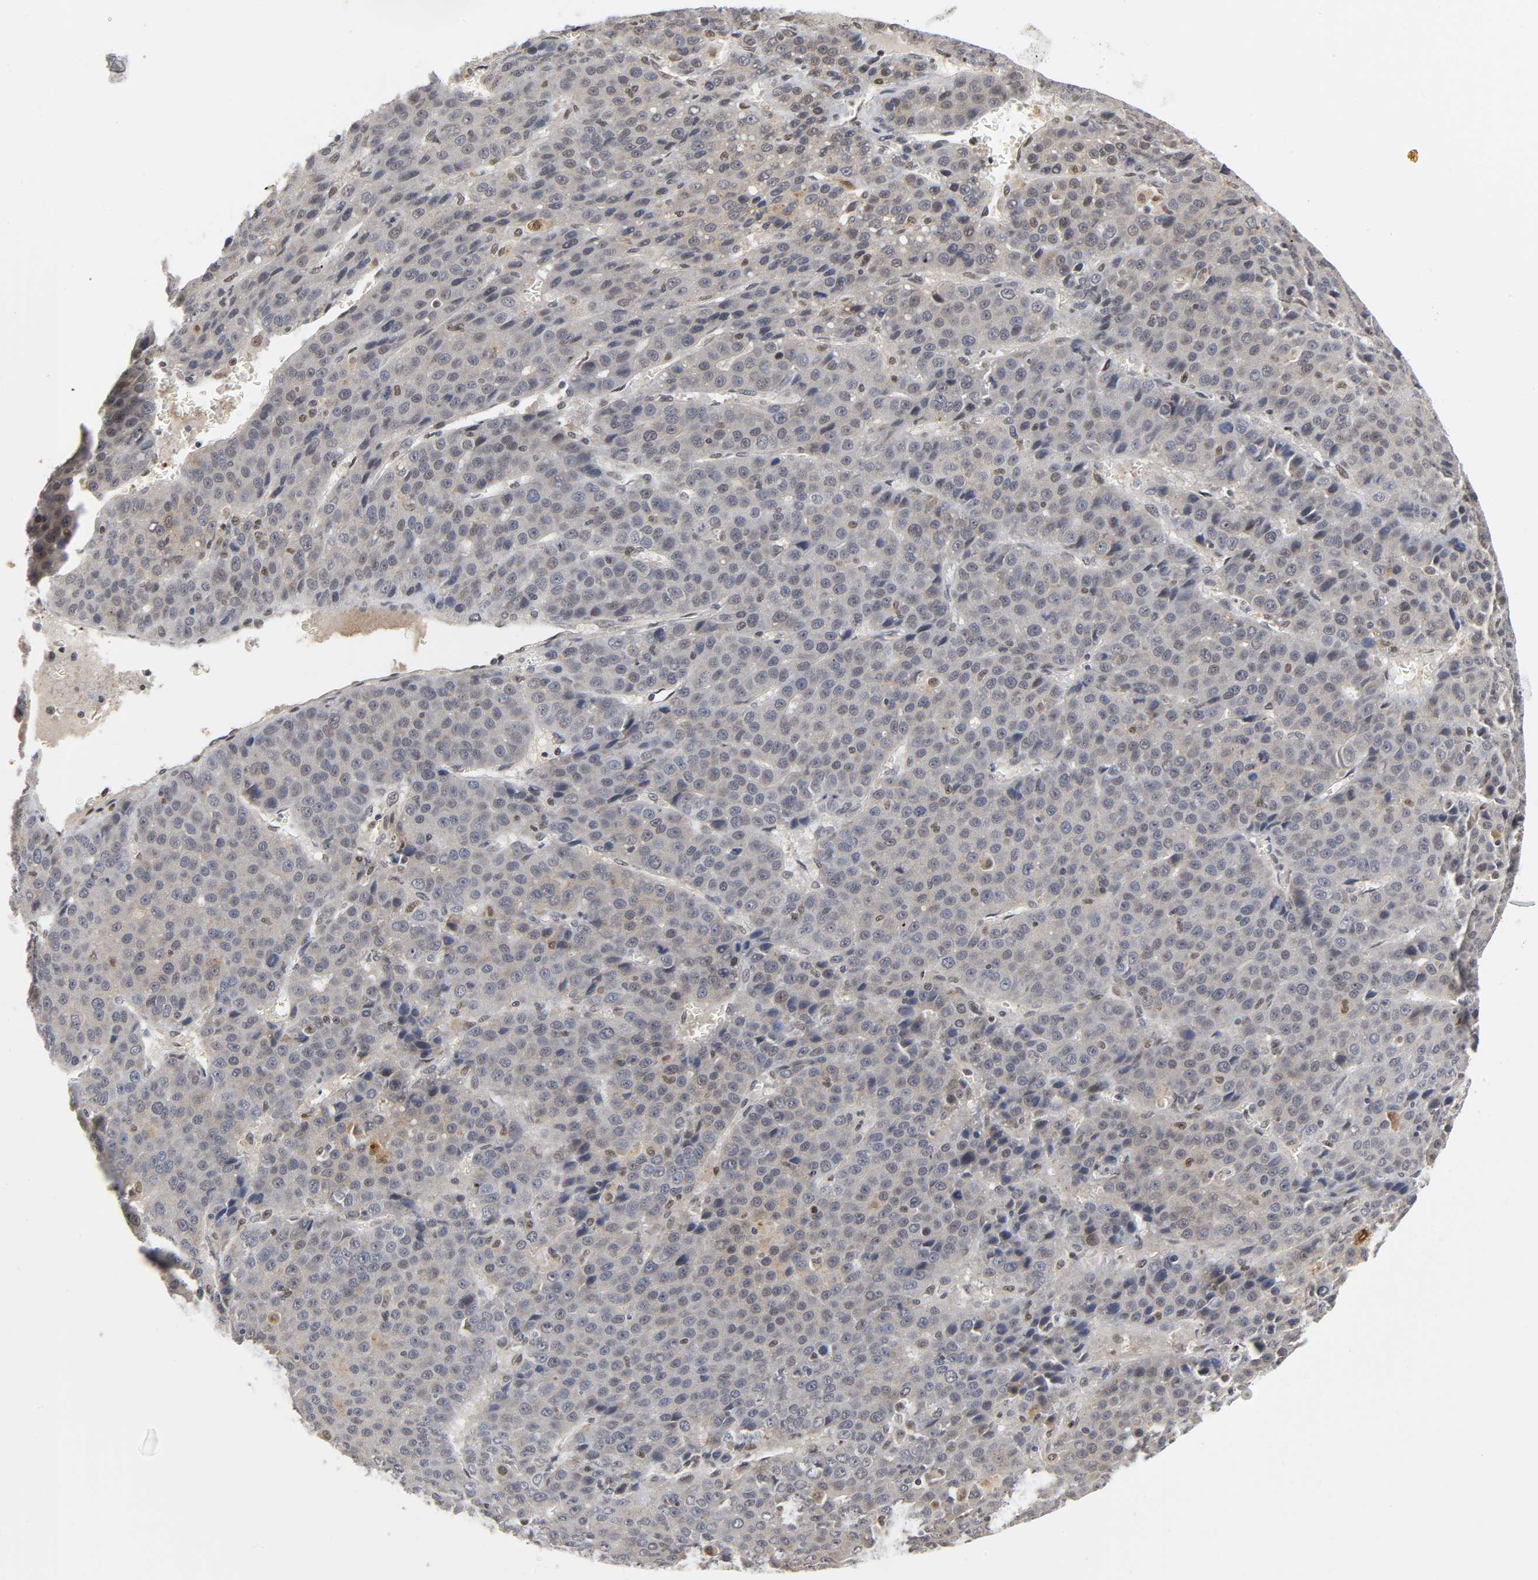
{"staining": {"intensity": "weak", "quantity": "<25%", "location": "cytoplasmic/membranous"}, "tissue": "liver cancer", "cell_type": "Tumor cells", "image_type": "cancer", "snomed": [{"axis": "morphology", "description": "Carcinoma, Hepatocellular, NOS"}, {"axis": "topography", "description": "Liver"}], "caption": "An immunohistochemistry micrograph of liver hepatocellular carcinoma is shown. There is no staining in tumor cells of liver hepatocellular carcinoma. The staining was performed using DAB to visualize the protein expression in brown, while the nuclei were stained in blue with hematoxylin (Magnification: 20x).", "gene": "KAT2B", "patient": {"sex": "female", "age": 53}}